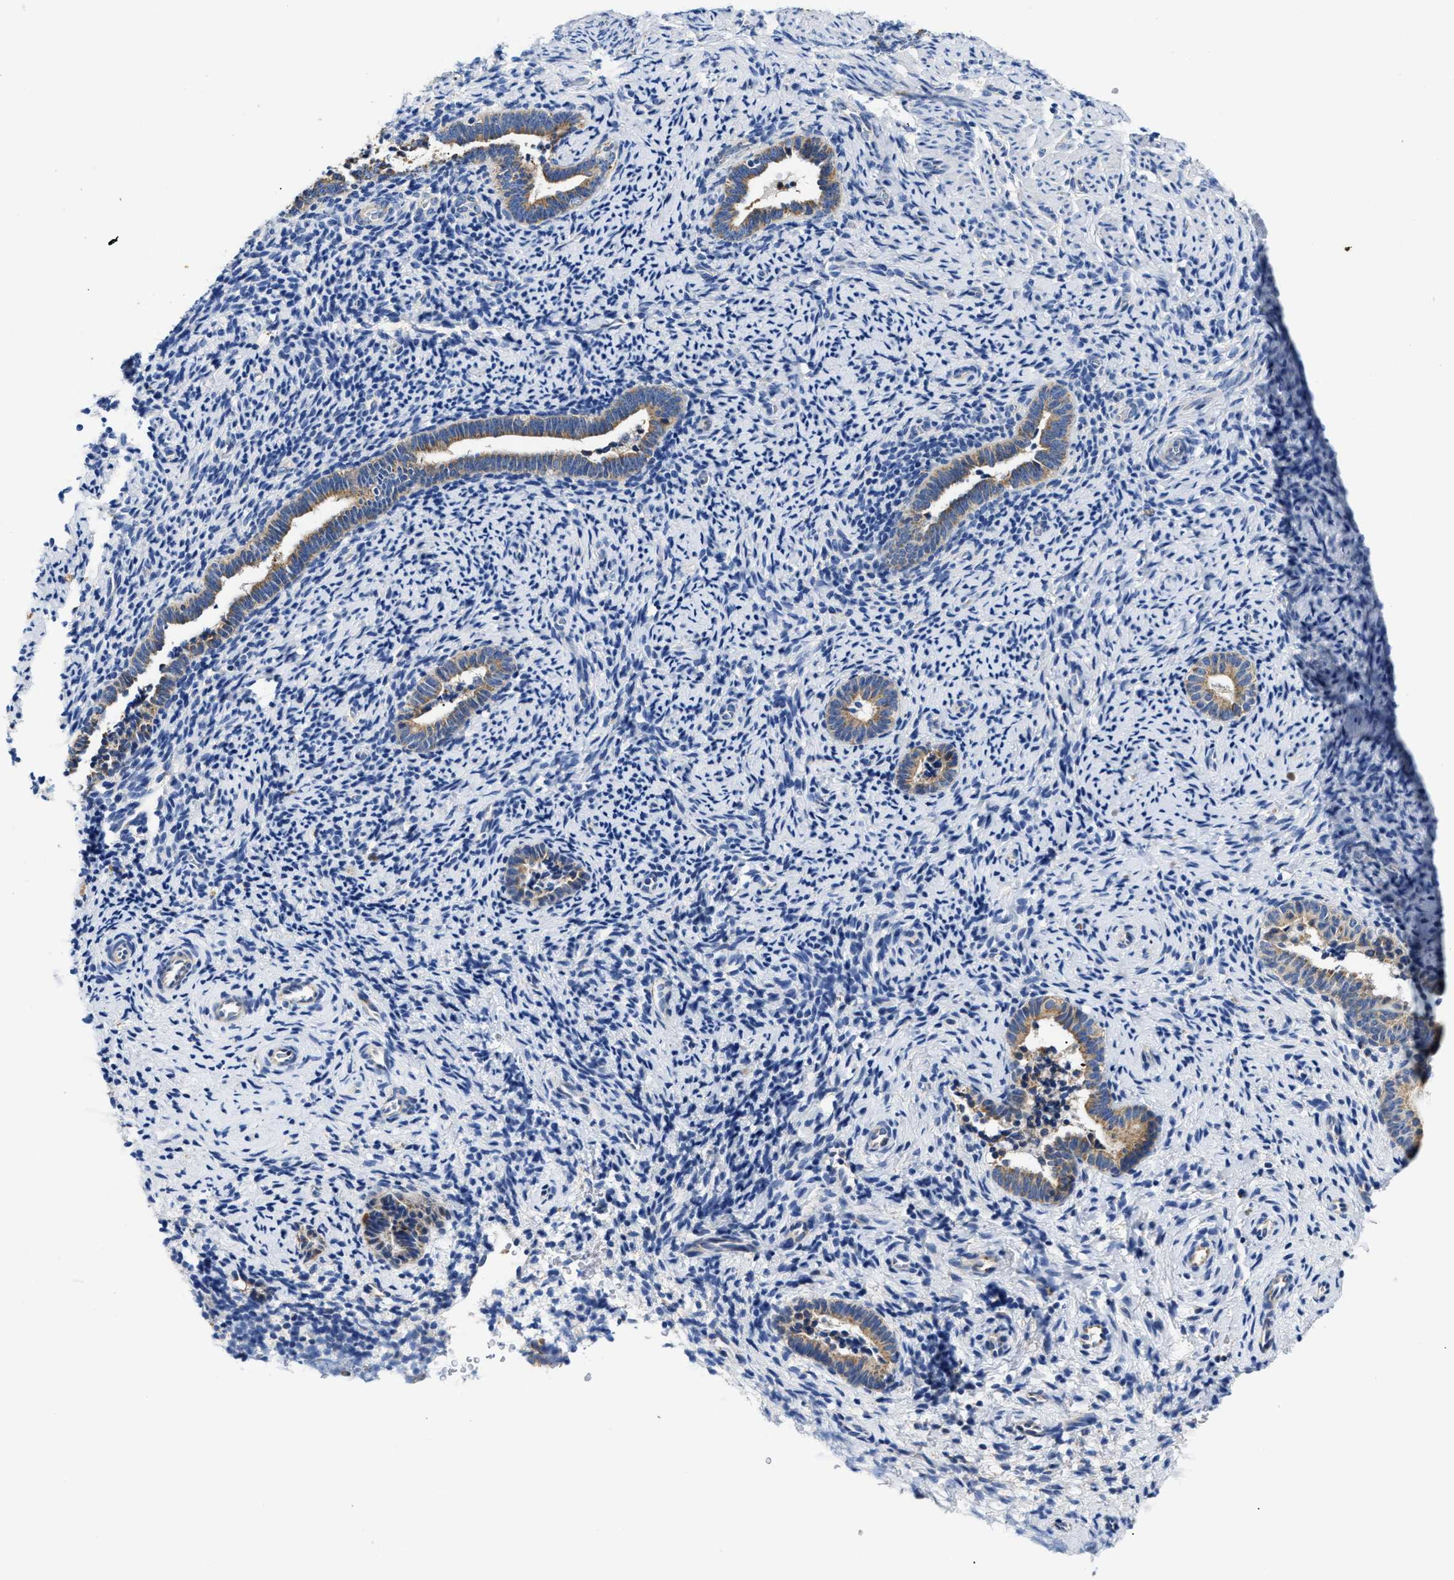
{"staining": {"intensity": "negative", "quantity": "none", "location": "none"}, "tissue": "endometrium", "cell_type": "Cells in endometrial stroma", "image_type": "normal", "snomed": [{"axis": "morphology", "description": "Normal tissue, NOS"}, {"axis": "topography", "description": "Endometrium"}], "caption": "This micrograph is of unremarkable endometrium stained with immunohistochemistry to label a protein in brown with the nuclei are counter-stained blue. There is no expression in cells in endometrial stroma.", "gene": "ACADVL", "patient": {"sex": "female", "age": 51}}